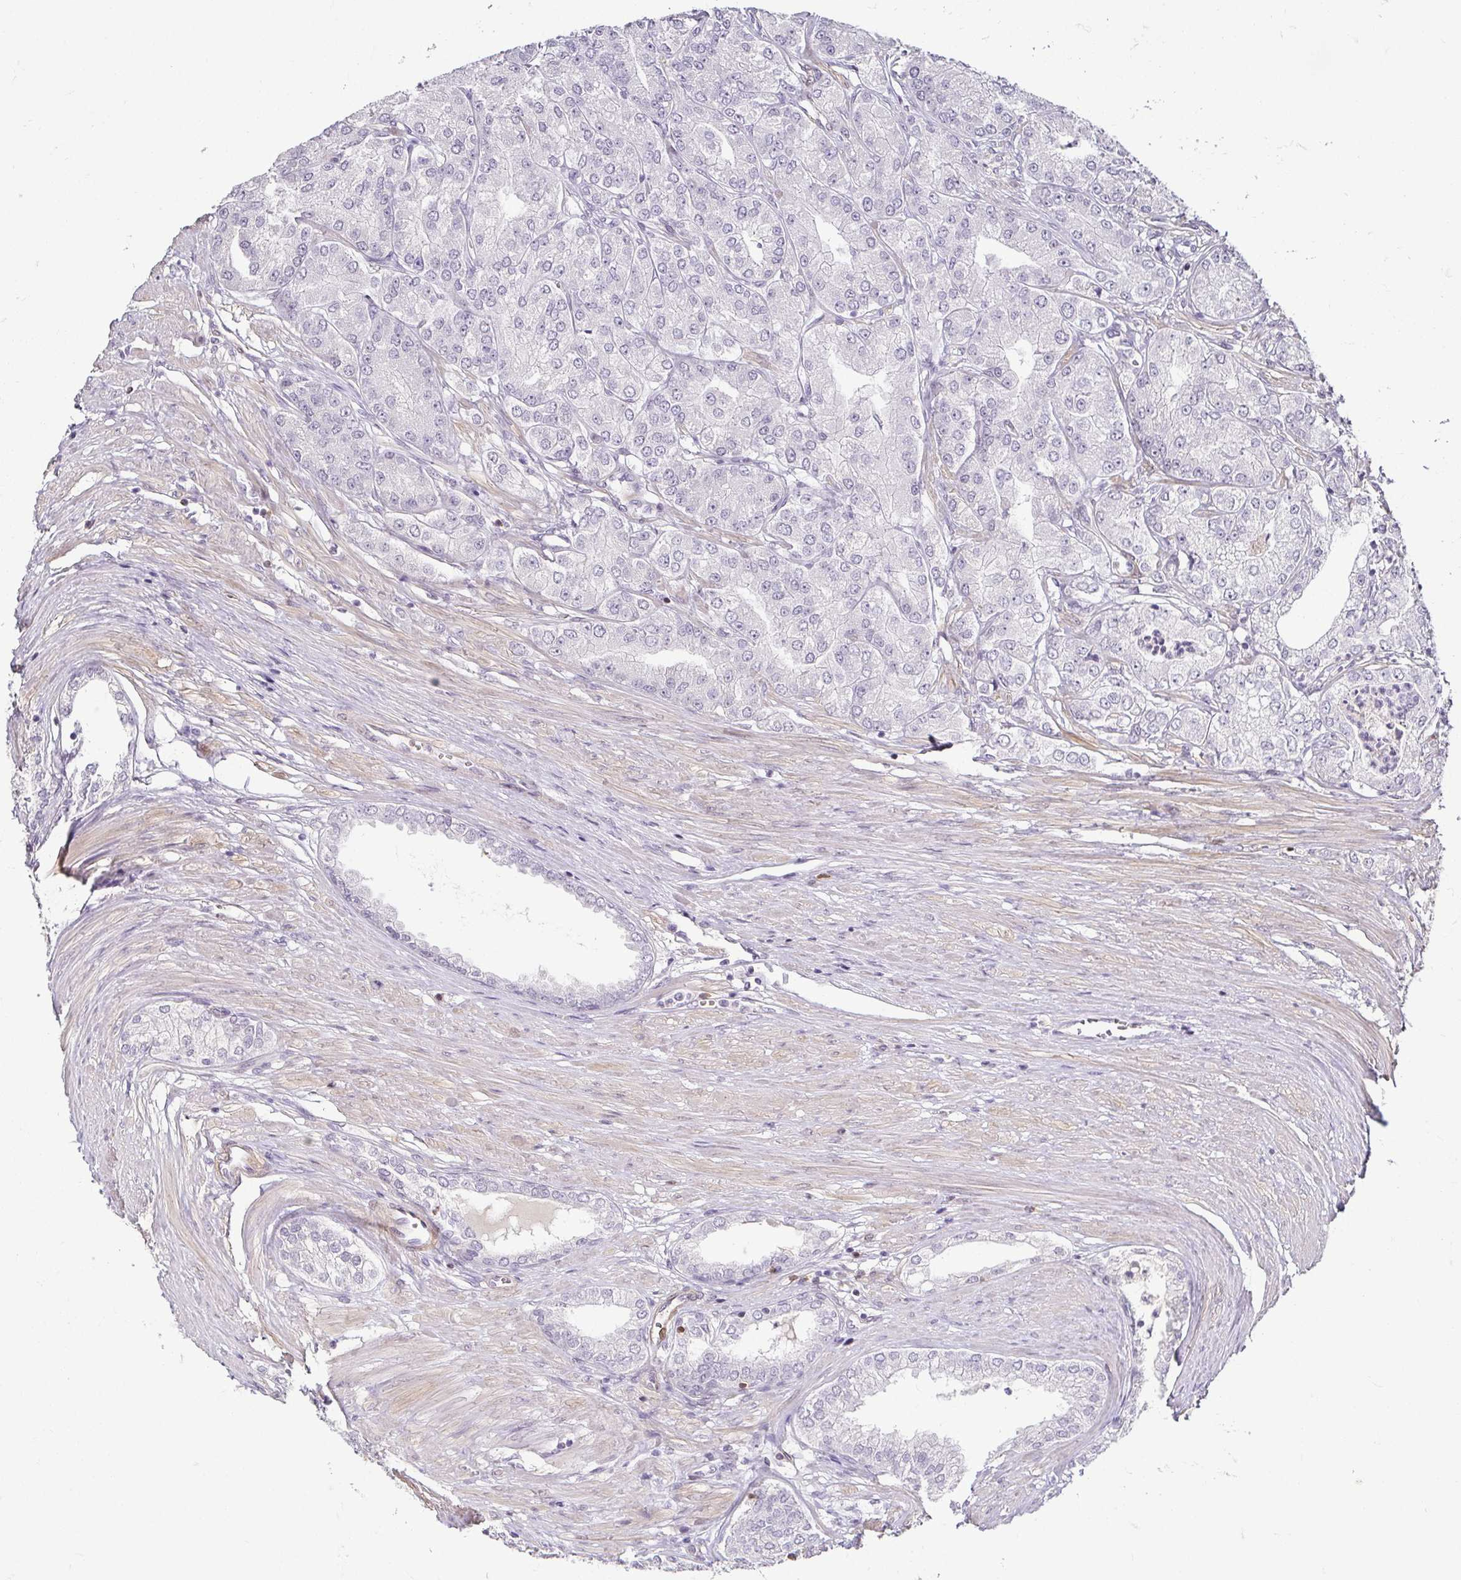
{"staining": {"intensity": "negative", "quantity": "none", "location": "none"}, "tissue": "prostate cancer", "cell_type": "Tumor cells", "image_type": "cancer", "snomed": [{"axis": "morphology", "description": "Adenocarcinoma, High grade"}, {"axis": "topography", "description": "Prostate"}], "caption": "A histopathology image of human adenocarcinoma (high-grade) (prostate) is negative for staining in tumor cells. (Stains: DAB (3,3'-diaminobenzidine) immunohistochemistry (IHC) with hematoxylin counter stain, Microscopy: brightfield microscopy at high magnification).", "gene": "HOPX", "patient": {"sex": "male", "age": 61}}